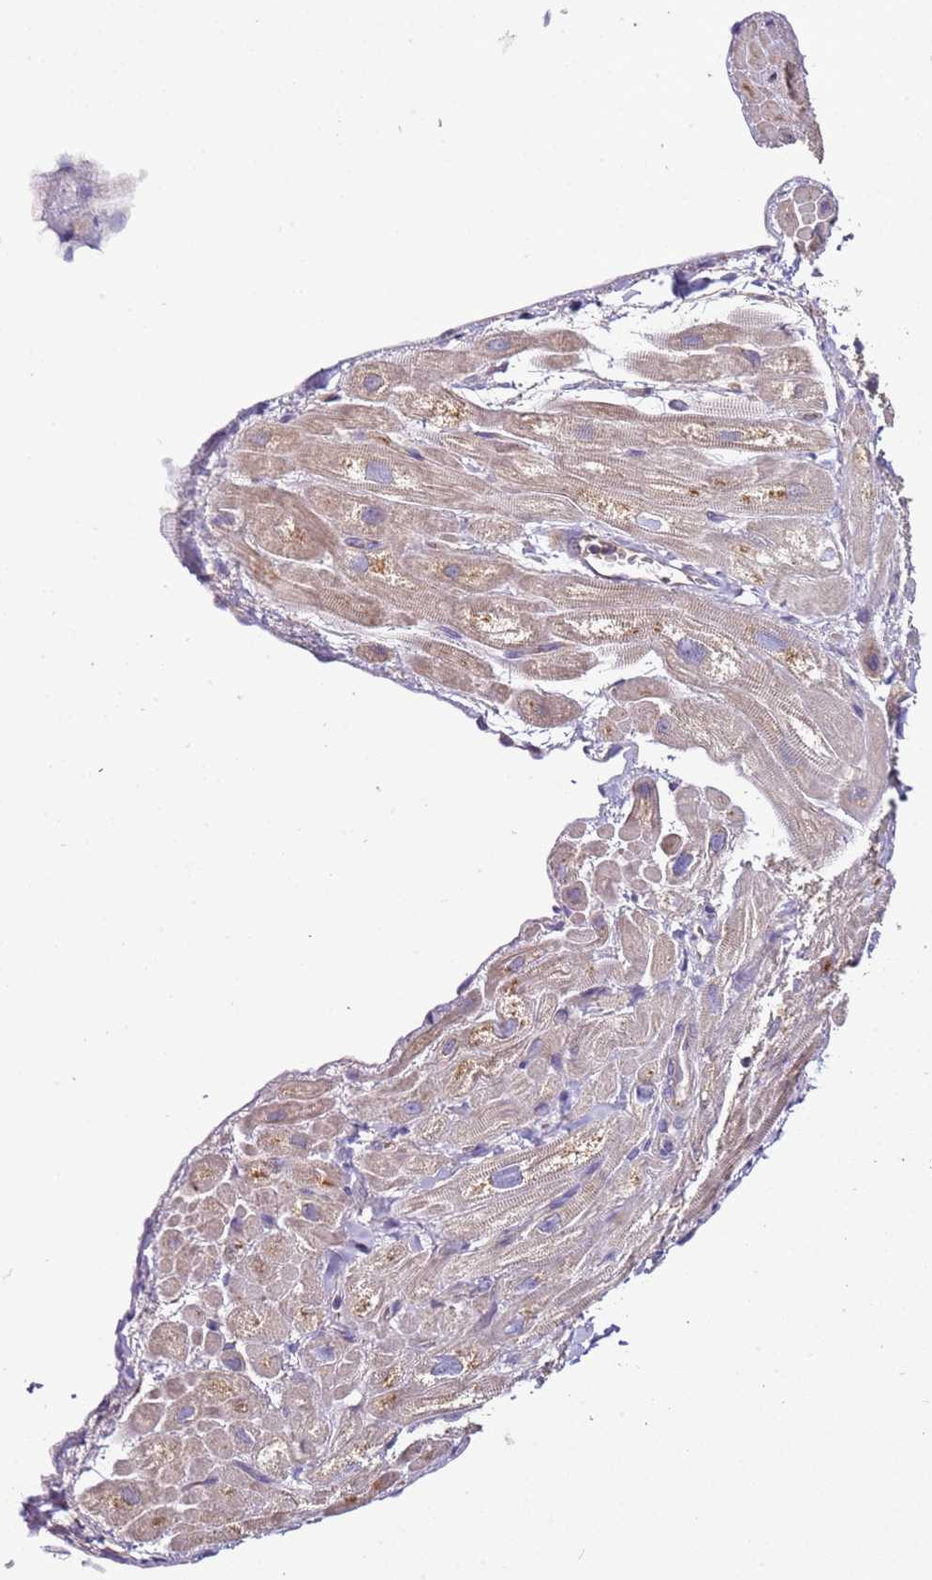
{"staining": {"intensity": "weak", "quantity": "<25%", "location": "cytoplasmic/membranous"}, "tissue": "heart muscle", "cell_type": "Cardiomyocytes", "image_type": "normal", "snomed": [{"axis": "morphology", "description": "Normal tissue, NOS"}, {"axis": "topography", "description": "Heart"}], "caption": "IHC of benign heart muscle shows no staining in cardiomyocytes.", "gene": "FAM20A", "patient": {"sex": "male", "age": 65}}